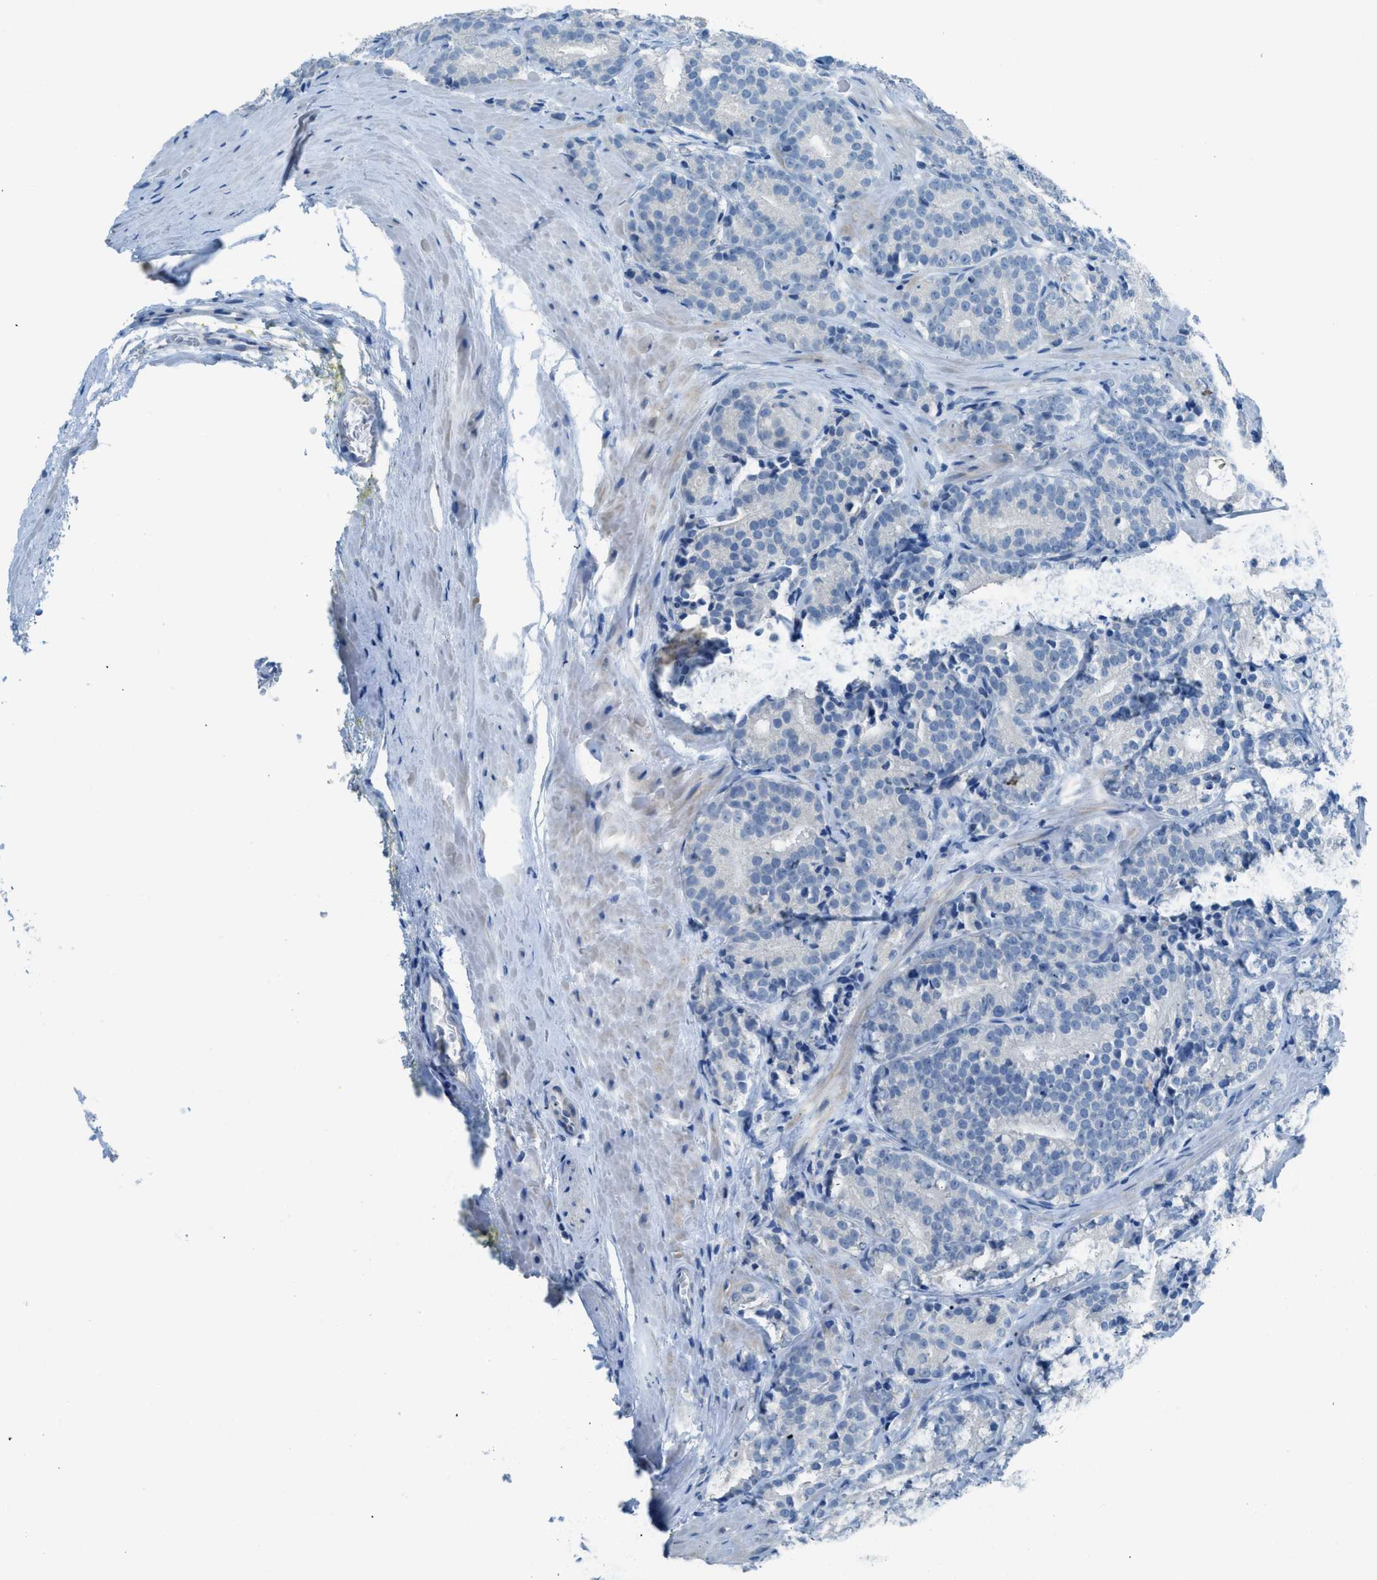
{"staining": {"intensity": "negative", "quantity": "none", "location": "none"}, "tissue": "prostate cancer", "cell_type": "Tumor cells", "image_type": "cancer", "snomed": [{"axis": "morphology", "description": "Adenocarcinoma, High grade"}, {"axis": "topography", "description": "Prostate"}], "caption": "Immunohistochemical staining of human prostate high-grade adenocarcinoma reveals no significant staining in tumor cells. (DAB (3,3'-diaminobenzidine) immunohistochemistry (IHC) visualized using brightfield microscopy, high magnification).", "gene": "ACAN", "patient": {"sex": "male", "age": 61}}